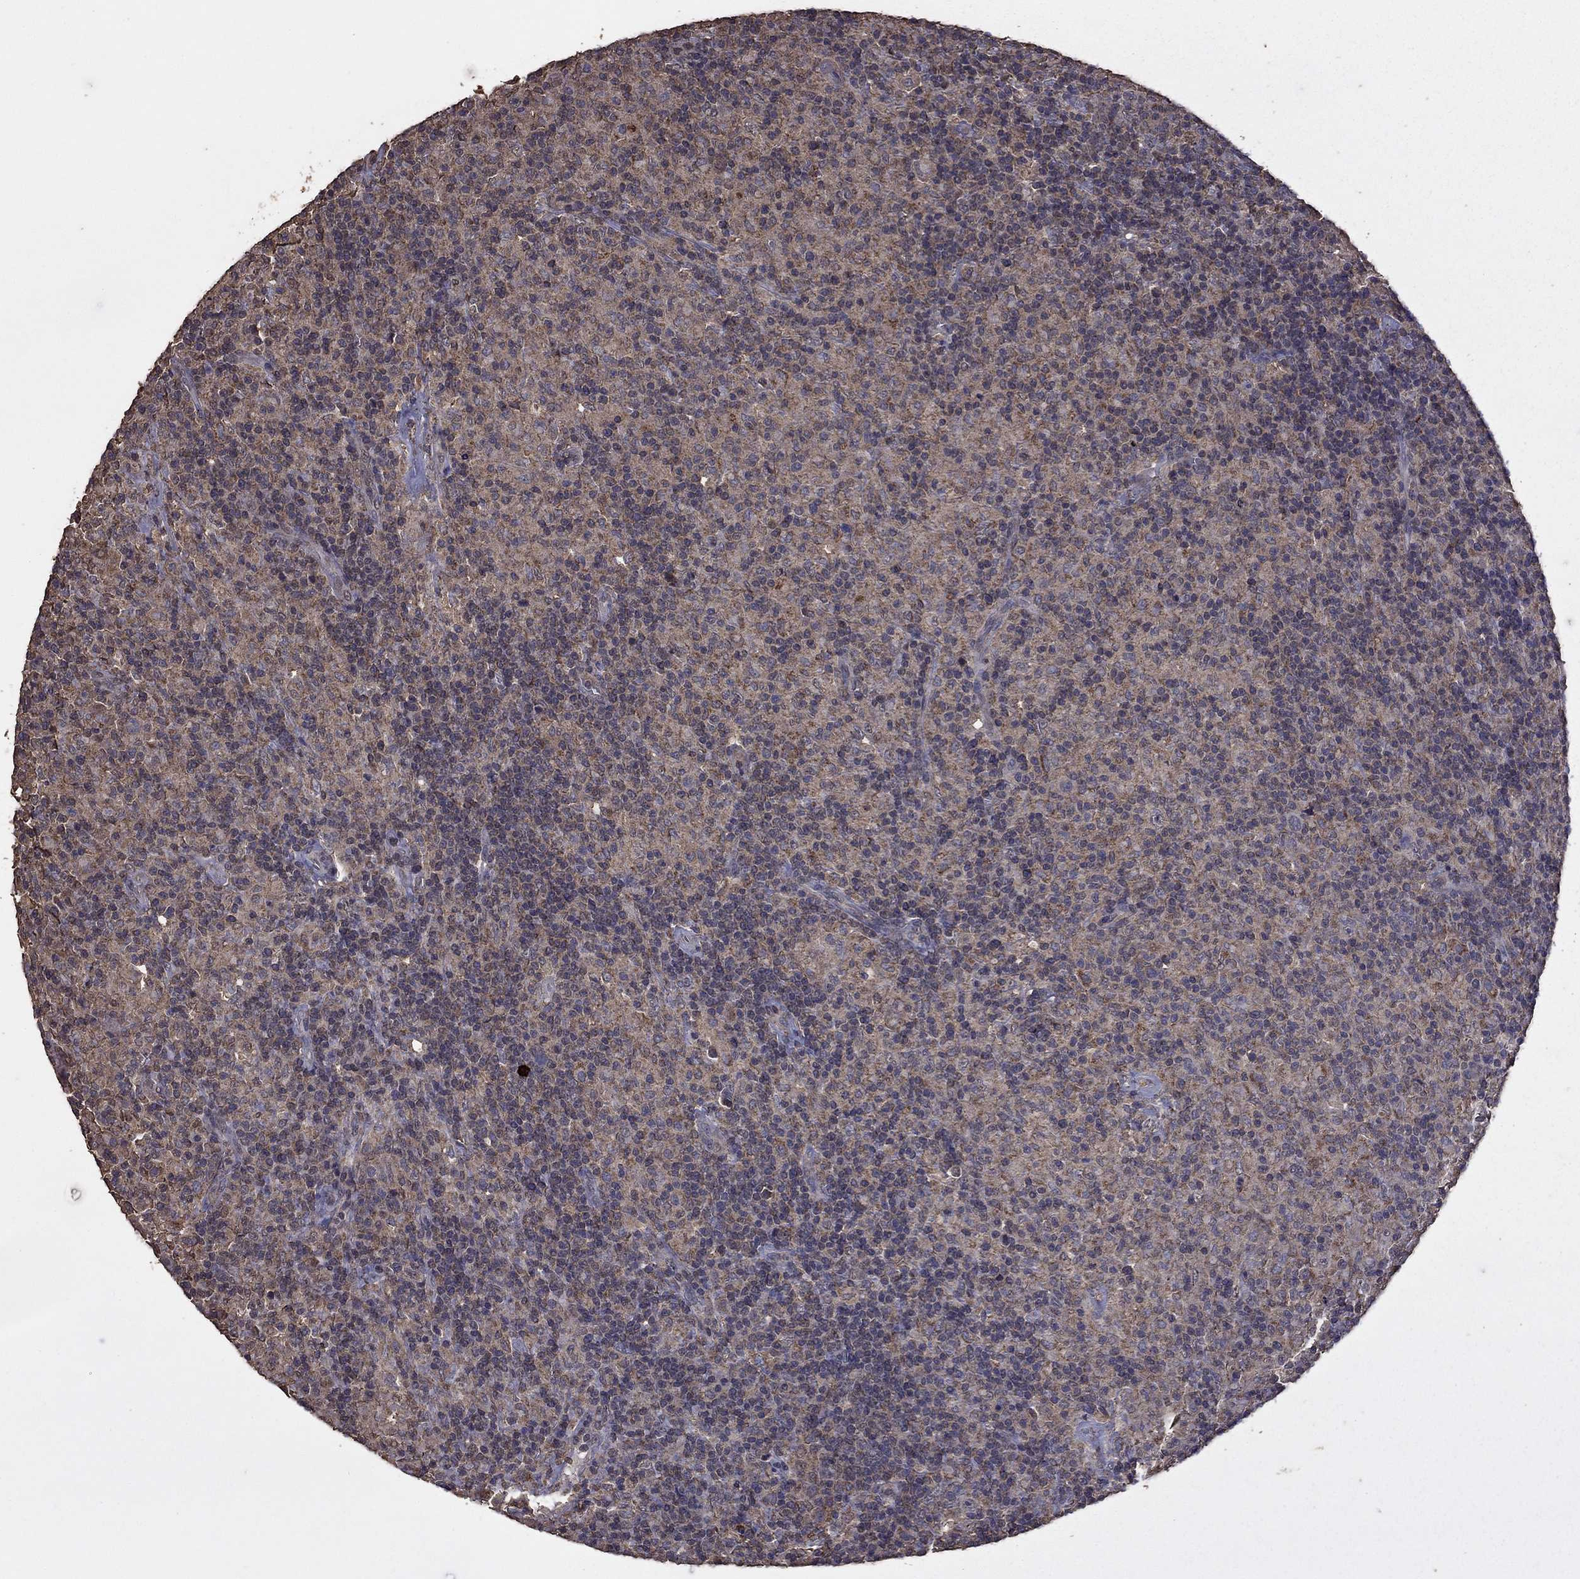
{"staining": {"intensity": "negative", "quantity": "none", "location": "none"}, "tissue": "lymphoma", "cell_type": "Tumor cells", "image_type": "cancer", "snomed": [{"axis": "morphology", "description": "Hodgkin's disease, NOS"}, {"axis": "topography", "description": "Lymph node"}], "caption": "IHC photomicrograph of neoplastic tissue: human Hodgkin's disease stained with DAB (3,3'-diaminobenzidine) exhibits no significant protein staining in tumor cells.", "gene": "SERPINA5", "patient": {"sex": "male", "age": 70}}